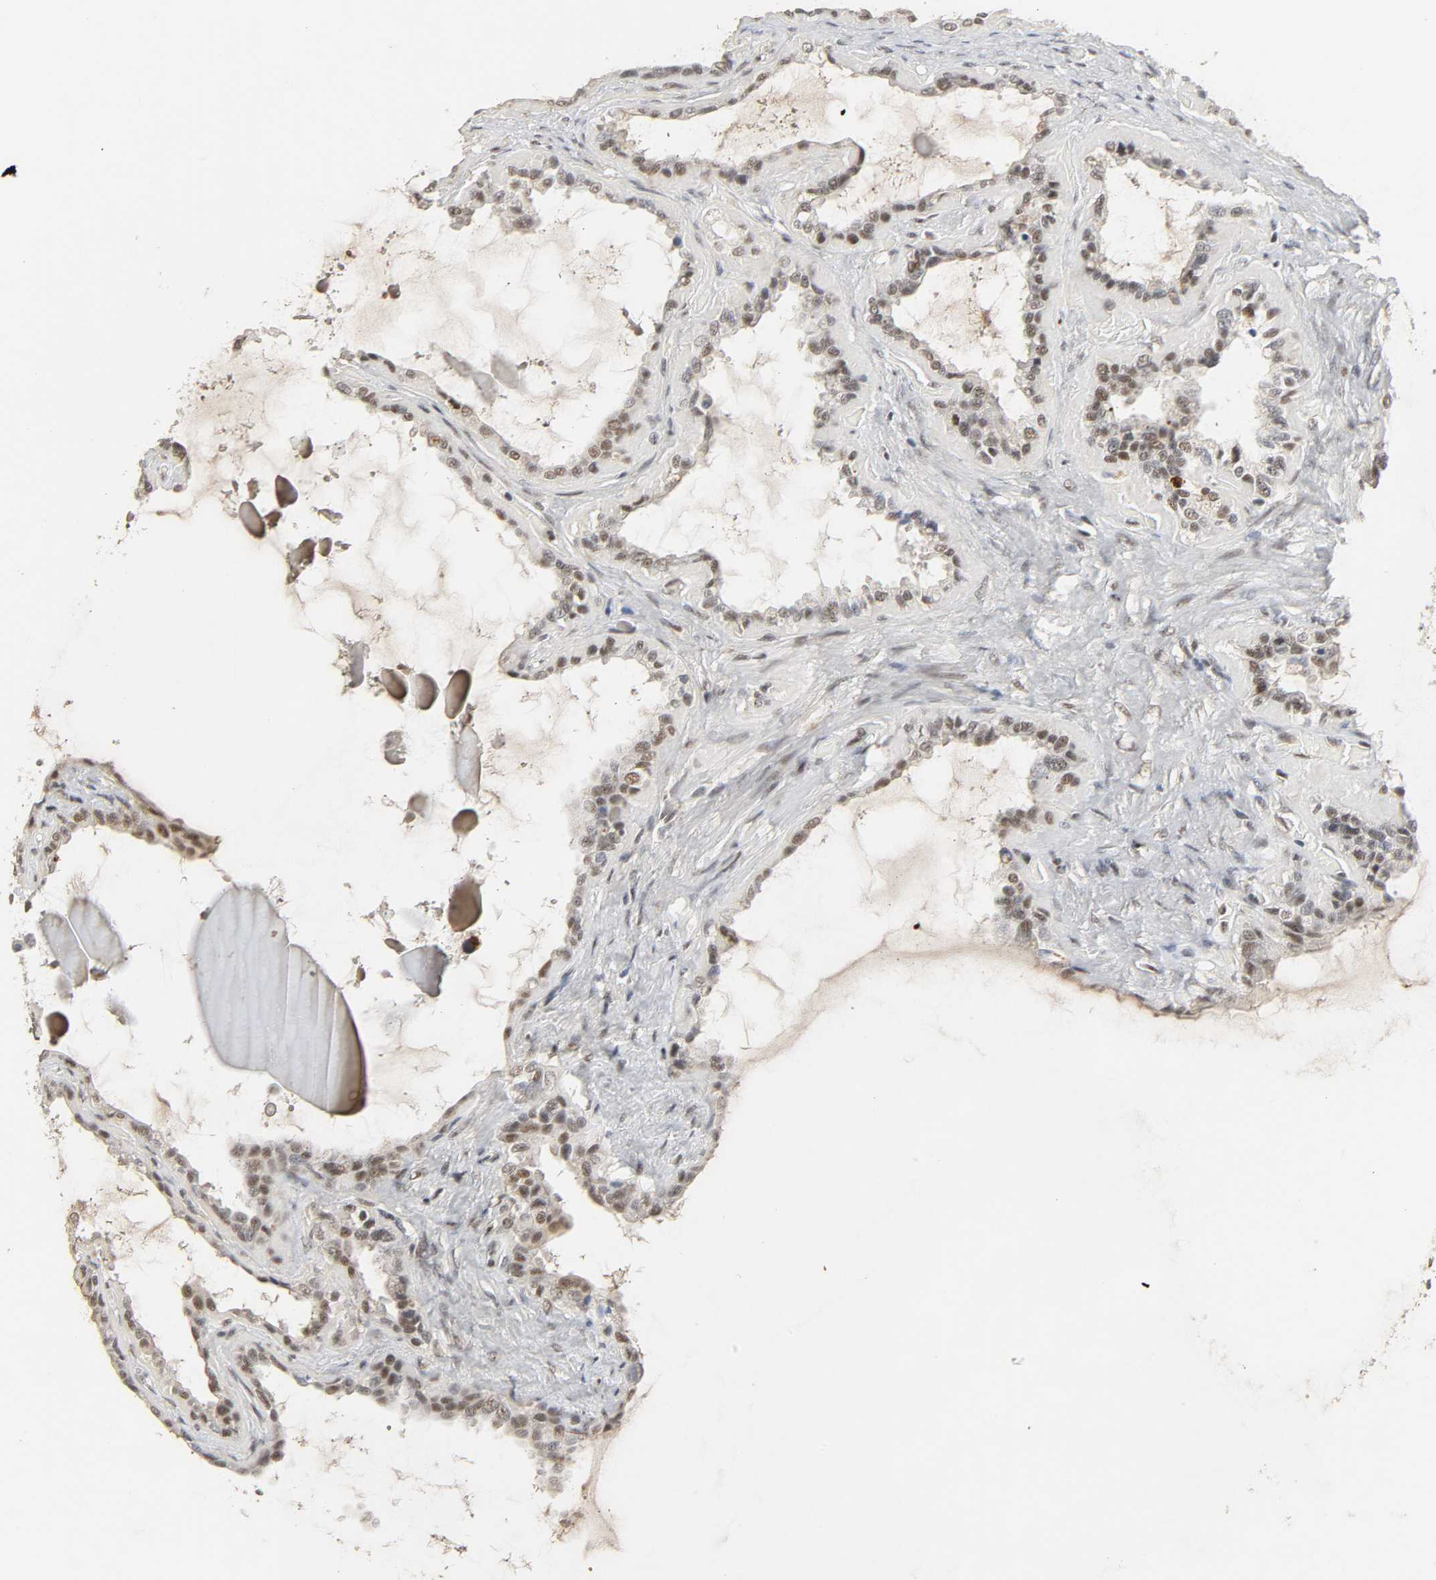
{"staining": {"intensity": "moderate", "quantity": "25%-75%", "location": "nuclear"}, "tissue": "seminal vesicle", "cell_type": "Glandular cells", "image_type": "normal", "snomed": [{"axis": "morphology", "description": "Normal tissue, NOS"}, {"axis": "morphology", "description": "Inflammation, NOS"}, {"axis": "topography", "description": "Urinary bladder"}, {"axis": "topography", "description": "Prostate"}, {"axis": "topography", "description": "Seminal veicle"}], "caption": "Brown immunohistochemical staining in benign seminal vesicle displays moderate nuclear positivity in about 25%-75% of glandular cells. The protein is stained brown, and the nuclei are stained in blue (DAB IHC with brightfield microscopy, high magnification).", "gene": "NCOA6", "patient": {"sex": "male", "age": 82}}